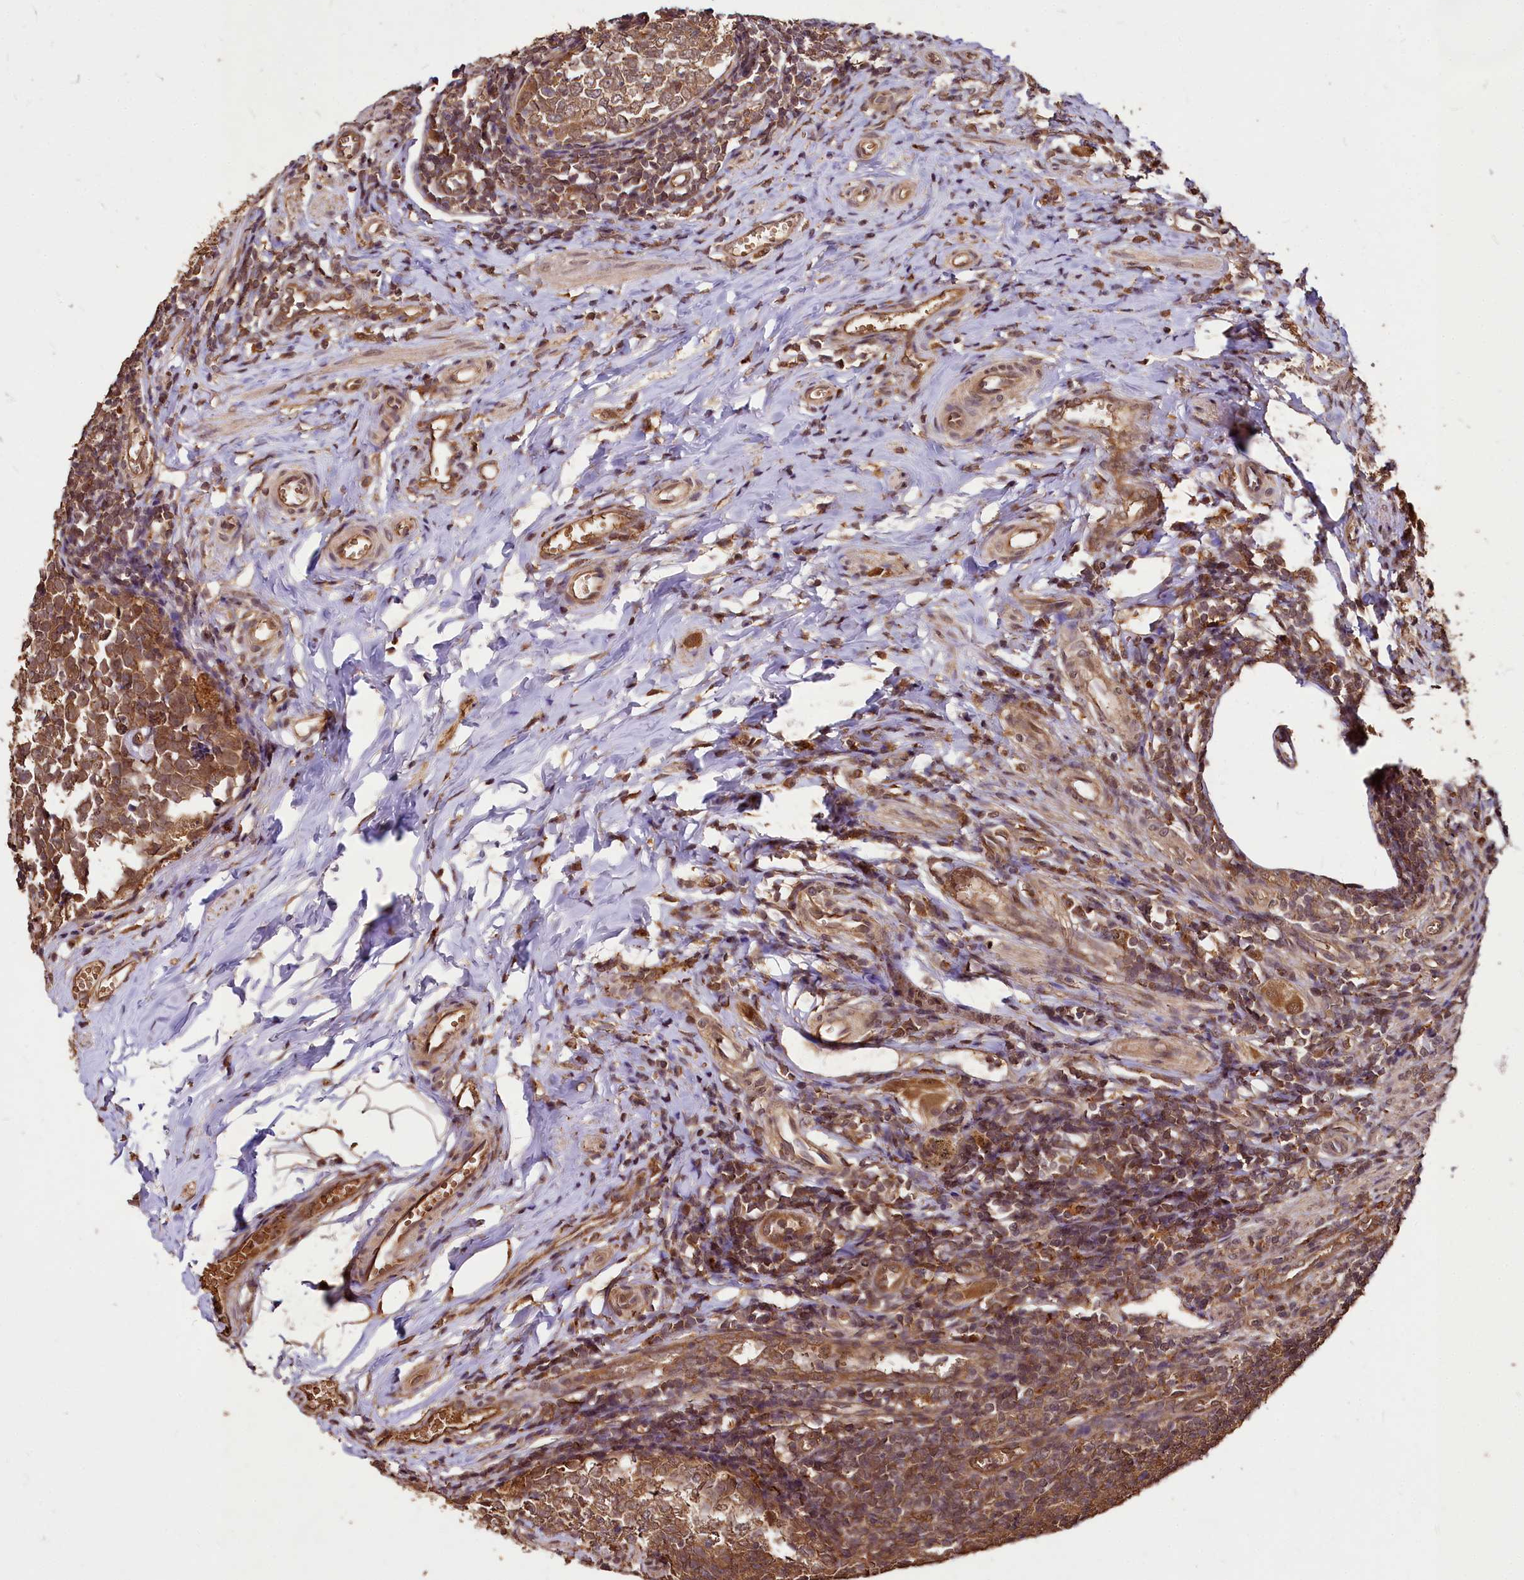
{"staining": {"intensity": "strong", "quantity": ">75%", "location": "cytoplasmic/membranous"}, "tissue": "appendix", "cell_type": "Glandular cells", "image_type": "normal", "snomed": [{"axis": "morphology", "description": "Normal tissue, NOS"}, {"axis": "topography", "description": "Appendix"}], "caption": "Immunohistochemical staining of normal human appendix displays >75% levels of strong cytoplasmic/membranous protein expression in approximately >75% of glandular cells. (brown staining indicates protein expression, while blue staining denotes nuclei).", "gene": "VPS51", "patient": {"sex": "male", "age": 14}}